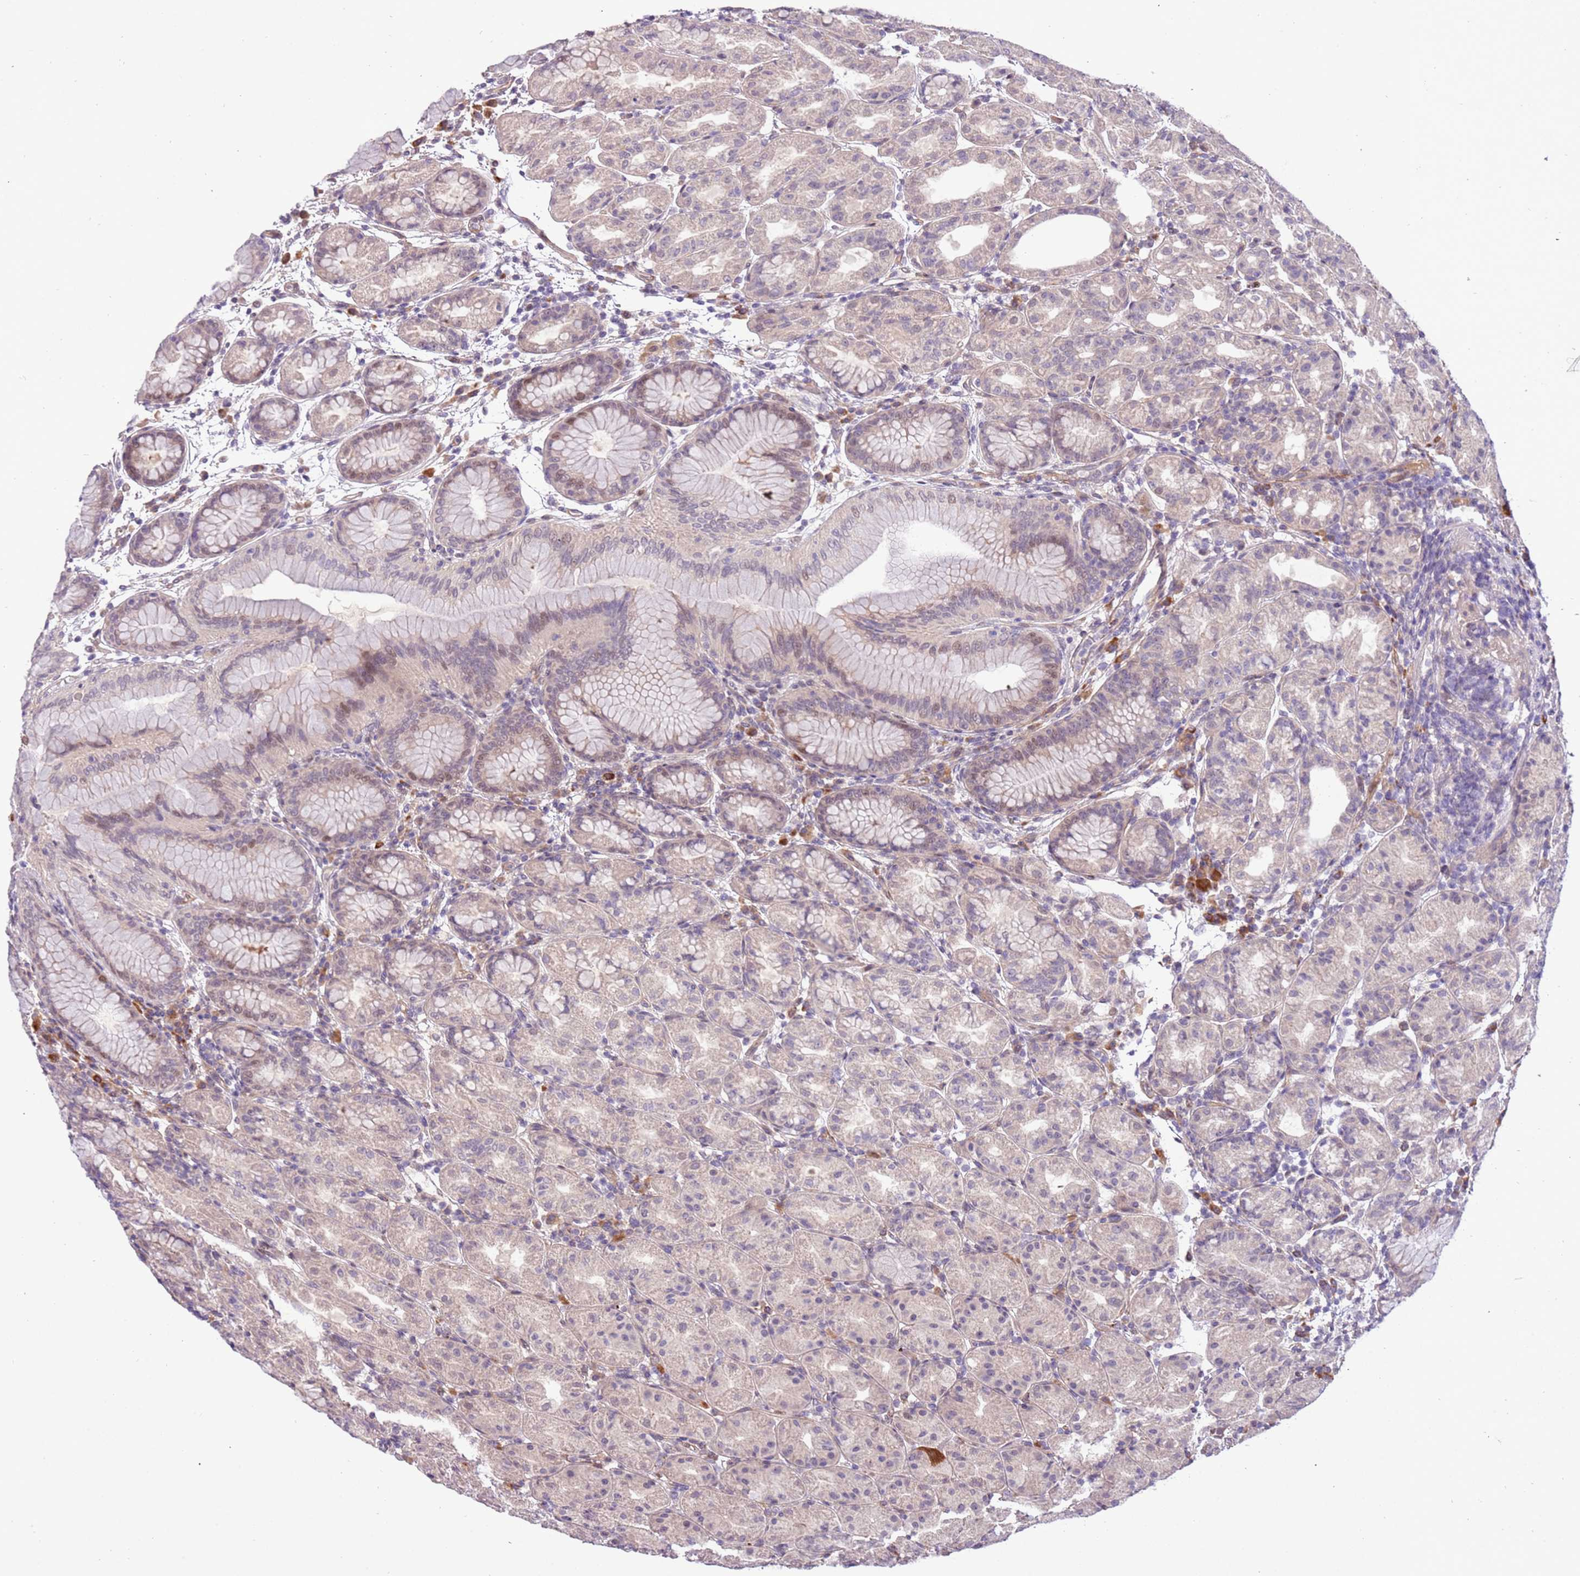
{"staining": {"intensity": "weak", "quantity": "<25%", "location": "cytoplasmic/membranous,nuclear"}, "tissue": "stomach", "cell_type": "Glandular cells", "image_type": "normal", "snomed": [{"axis": "morphology", "description": "Normal tissue, NOS"}, {"axis": "topography", "description": "Stomach"}], "caption": "An IHC histopathology image of unremarkable stomach is shown. There is no staining in glandular cells of stomach. (DAB (3,3'-diaminobenzidine) immunohistochemistry, high magnification).", "gene": "MAGEF1", "patient": {"sex": "female", "age": 79}}